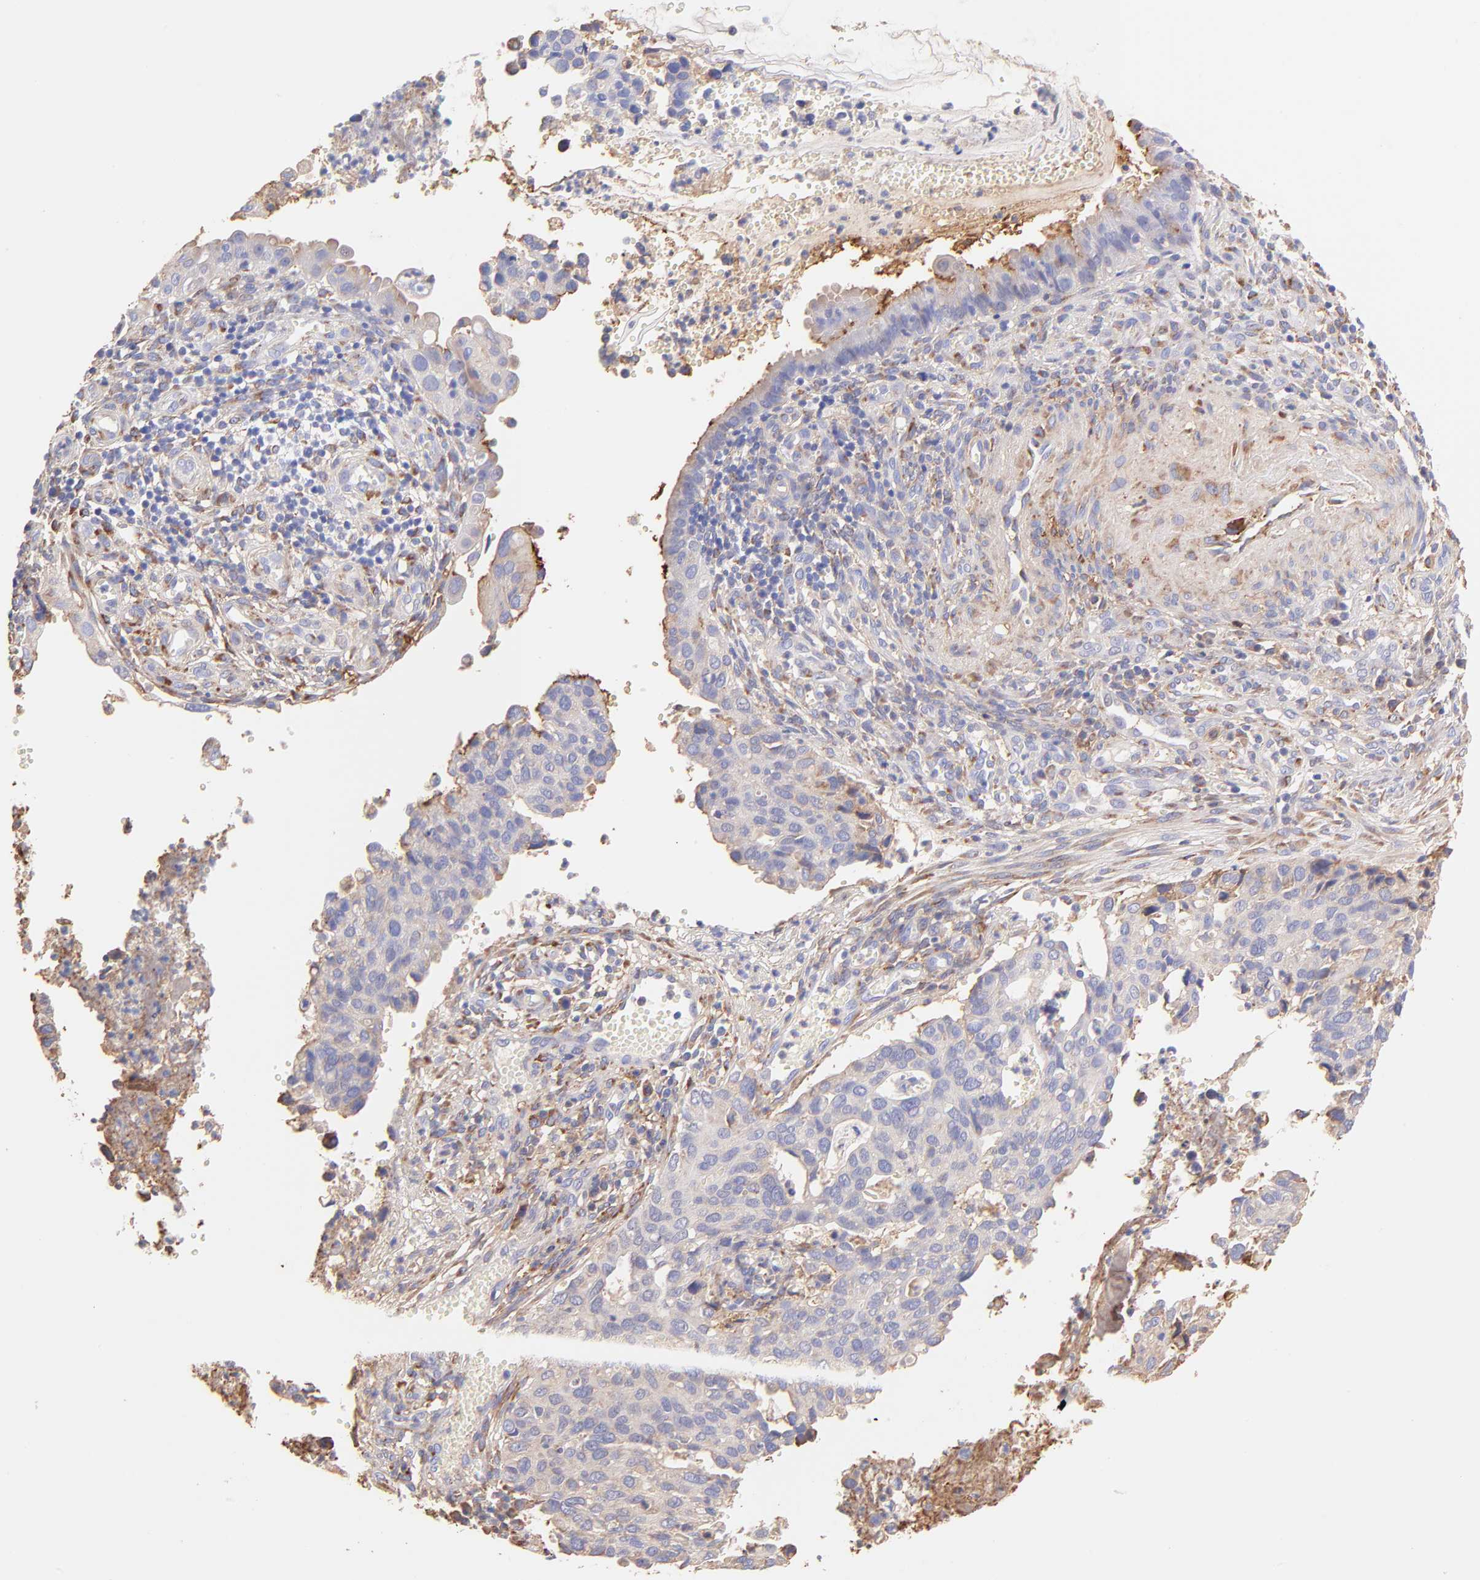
{"staining": {"intensity": "weak", "quantity": ">75%", "location": "cytoplasmic/membranous"}, "tissue": "cervical cancer", "cell_type": "Tumor cells", "image_type": "cancer", "snomed": [{"axis": "morphology", "description": "Normal tissue, NOS"}, {"axis": "morphology", "description": "Squamous cell carcinoma, NOS"}, {"axis": "topography", "description": "Cervix"}], "caption": "A low amount of weak cytoplasmic/membranous expression is appreciated in approximately >75% of tumor cells in cervical squamous cell carcinoma tissue.", "gene": "BGN", "patient": {"sex": "female", "age": 45}}